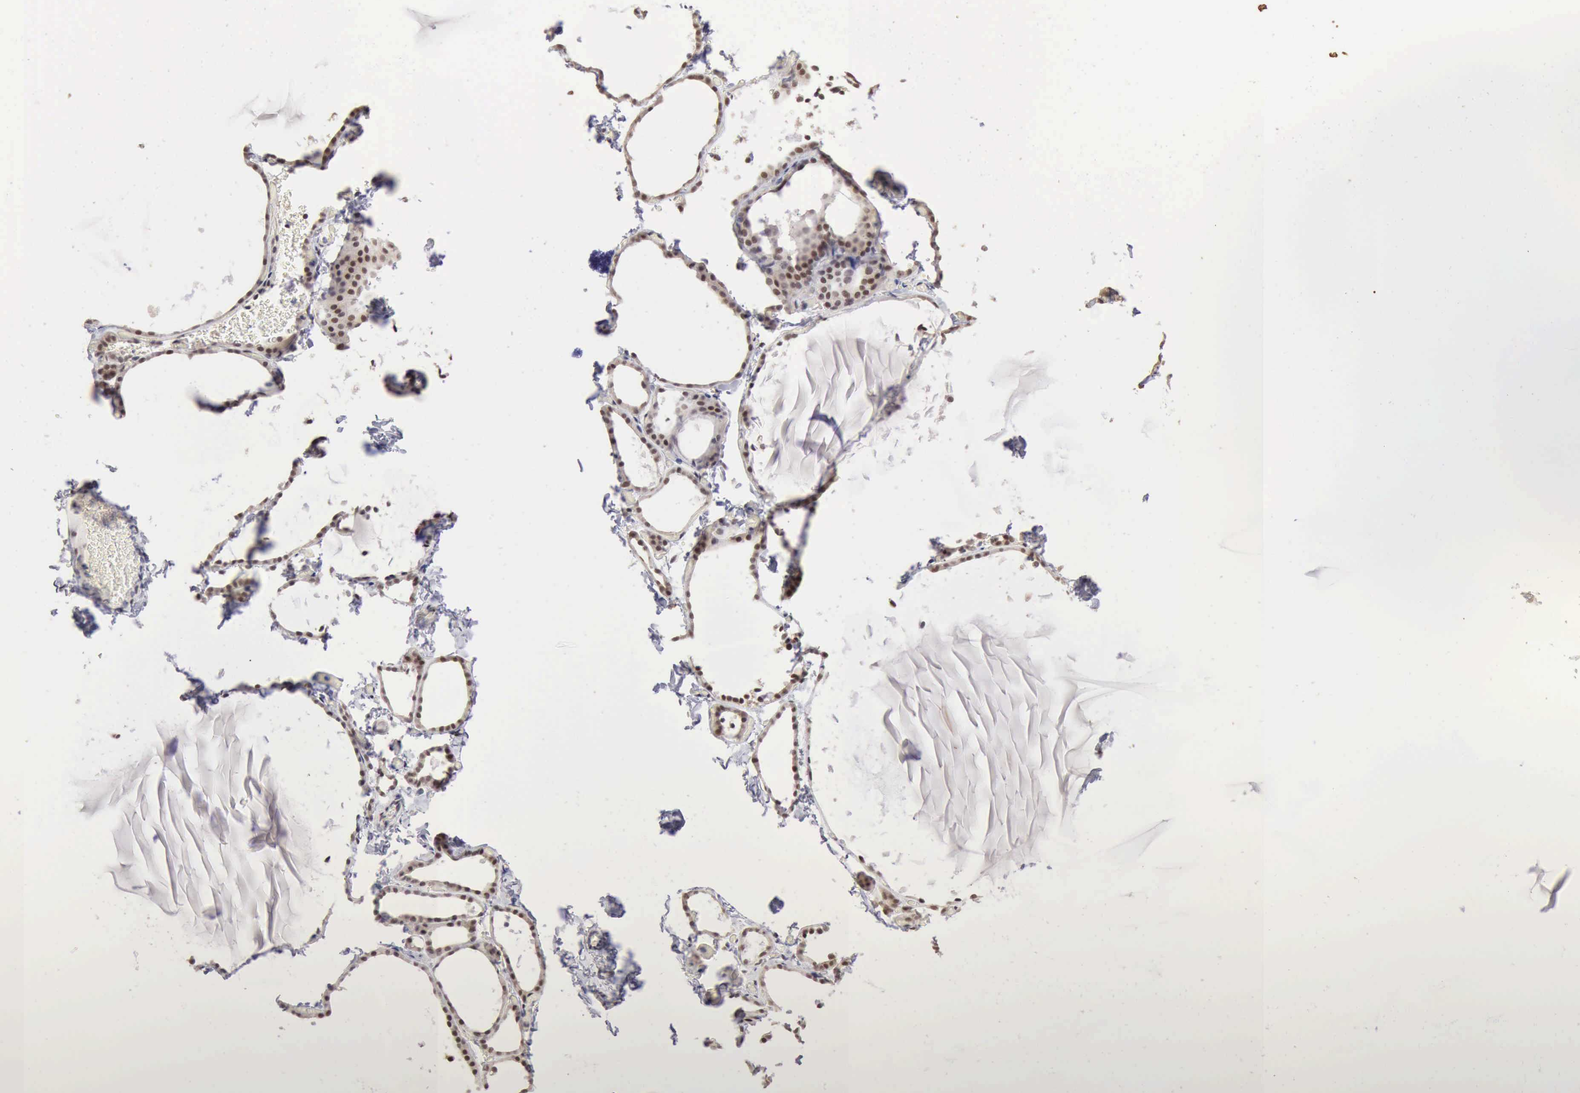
{"staining": {"intensity": "weak", "quantity": "25%-75%", "location": "nuclear"}, "tissue": "thyroid gland", "cell_type": "Glandular cells", "image_type": "normal", "snomed": [{"axis": "morphology", "description": "Normal tissue, NOS"}, {"axis": "topography", "description": "Thyroid gland"}], "caption": "Immunohistochemistry (IHC) (DAB (3,3'-diaminobenzidine)) staining of normal human thyroid gland reveals weak nuclear protein staining in approximately 25%-75% of glandular cells.", "gene": "TAF1", "patient": {"sex": "female", "age": 22}}